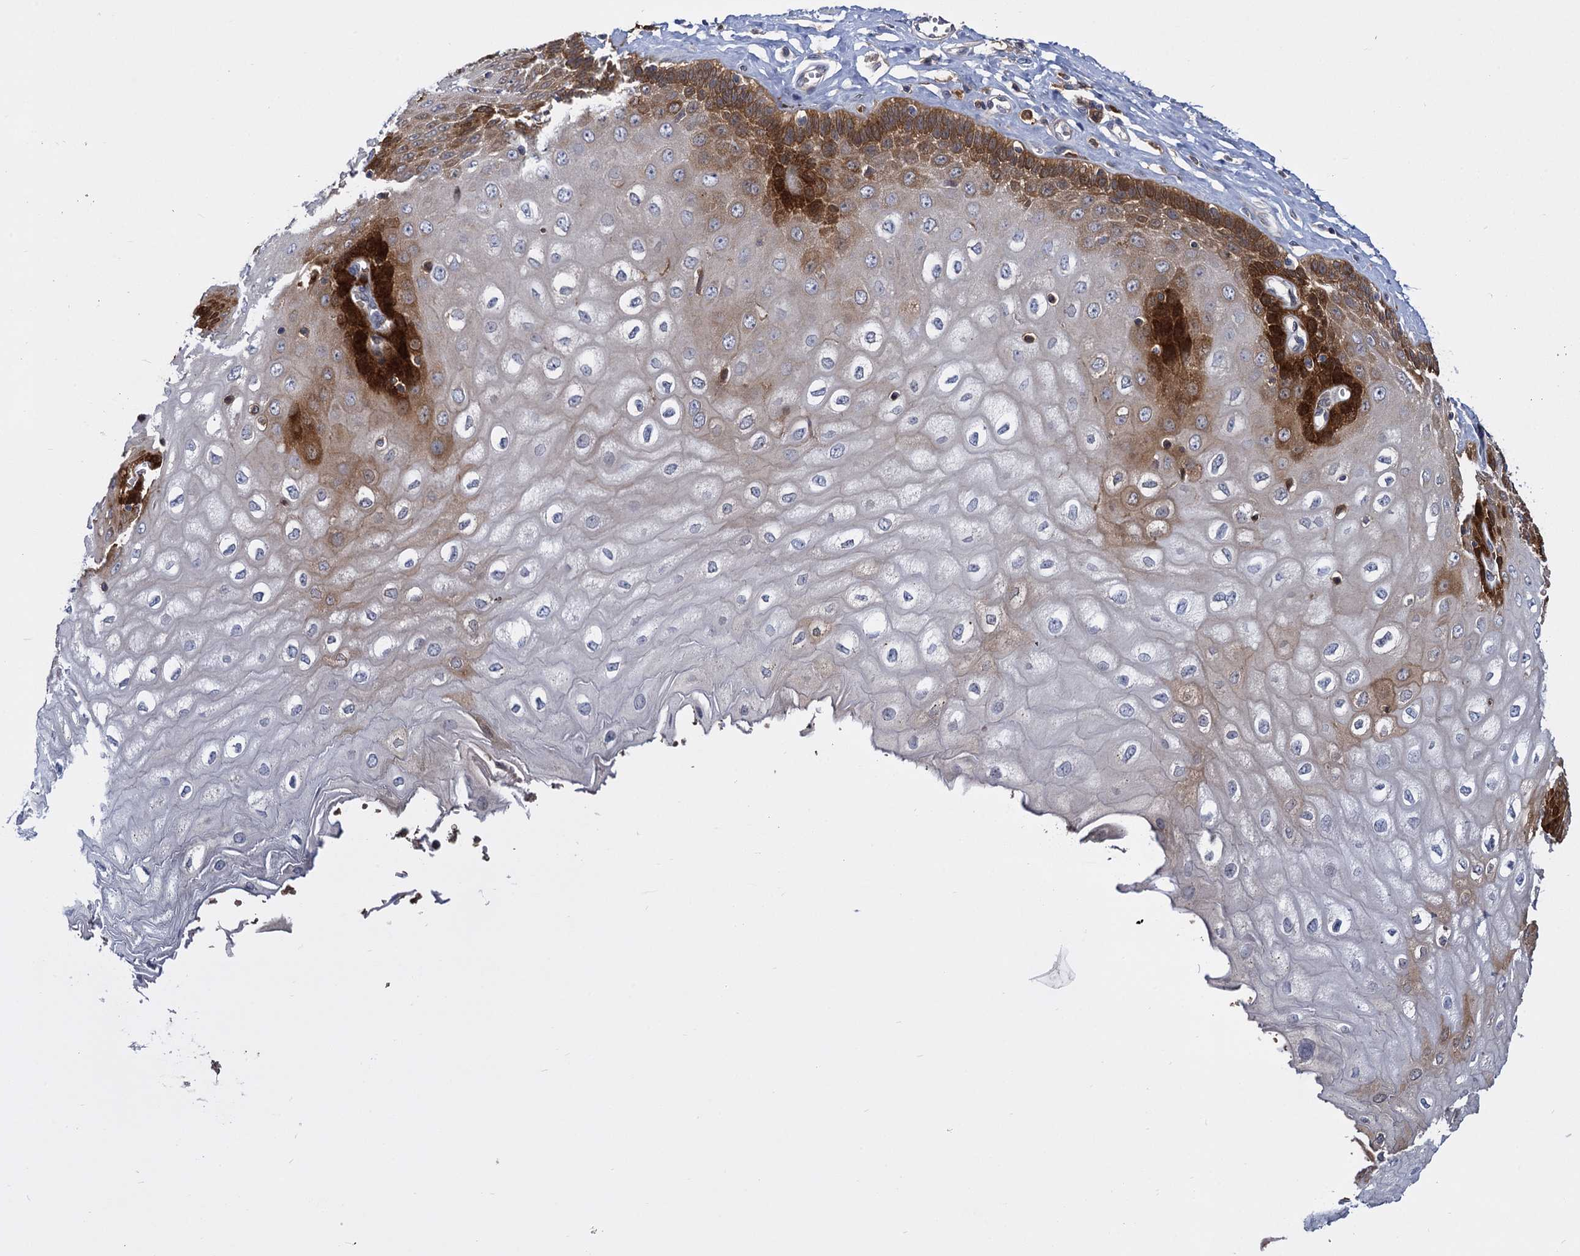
{"staining": {"intensity": "strong", "quantity": "25%-75%", "location": "cytoplasmic/membranous"}, "tissue": "esophagus", "cell_type": "Squamous epithelial cells", "image_type": "normal", "snomed": [{"axis": "morphology", "description": "Normal tissue, NOS"}, {"axis": "topography", "description": "Esophagus"}], "caption": "Benign esophagus demonstrates strong cytoplasmic/membranous staining in about 25%-75% of squamous epithelial cells, visualized by immunohistochemistry. The protein is shown in brown color, while the nuclei are stained blue.", "gene": "GCLC", "patient": {"sex": "male", "age": 60}}